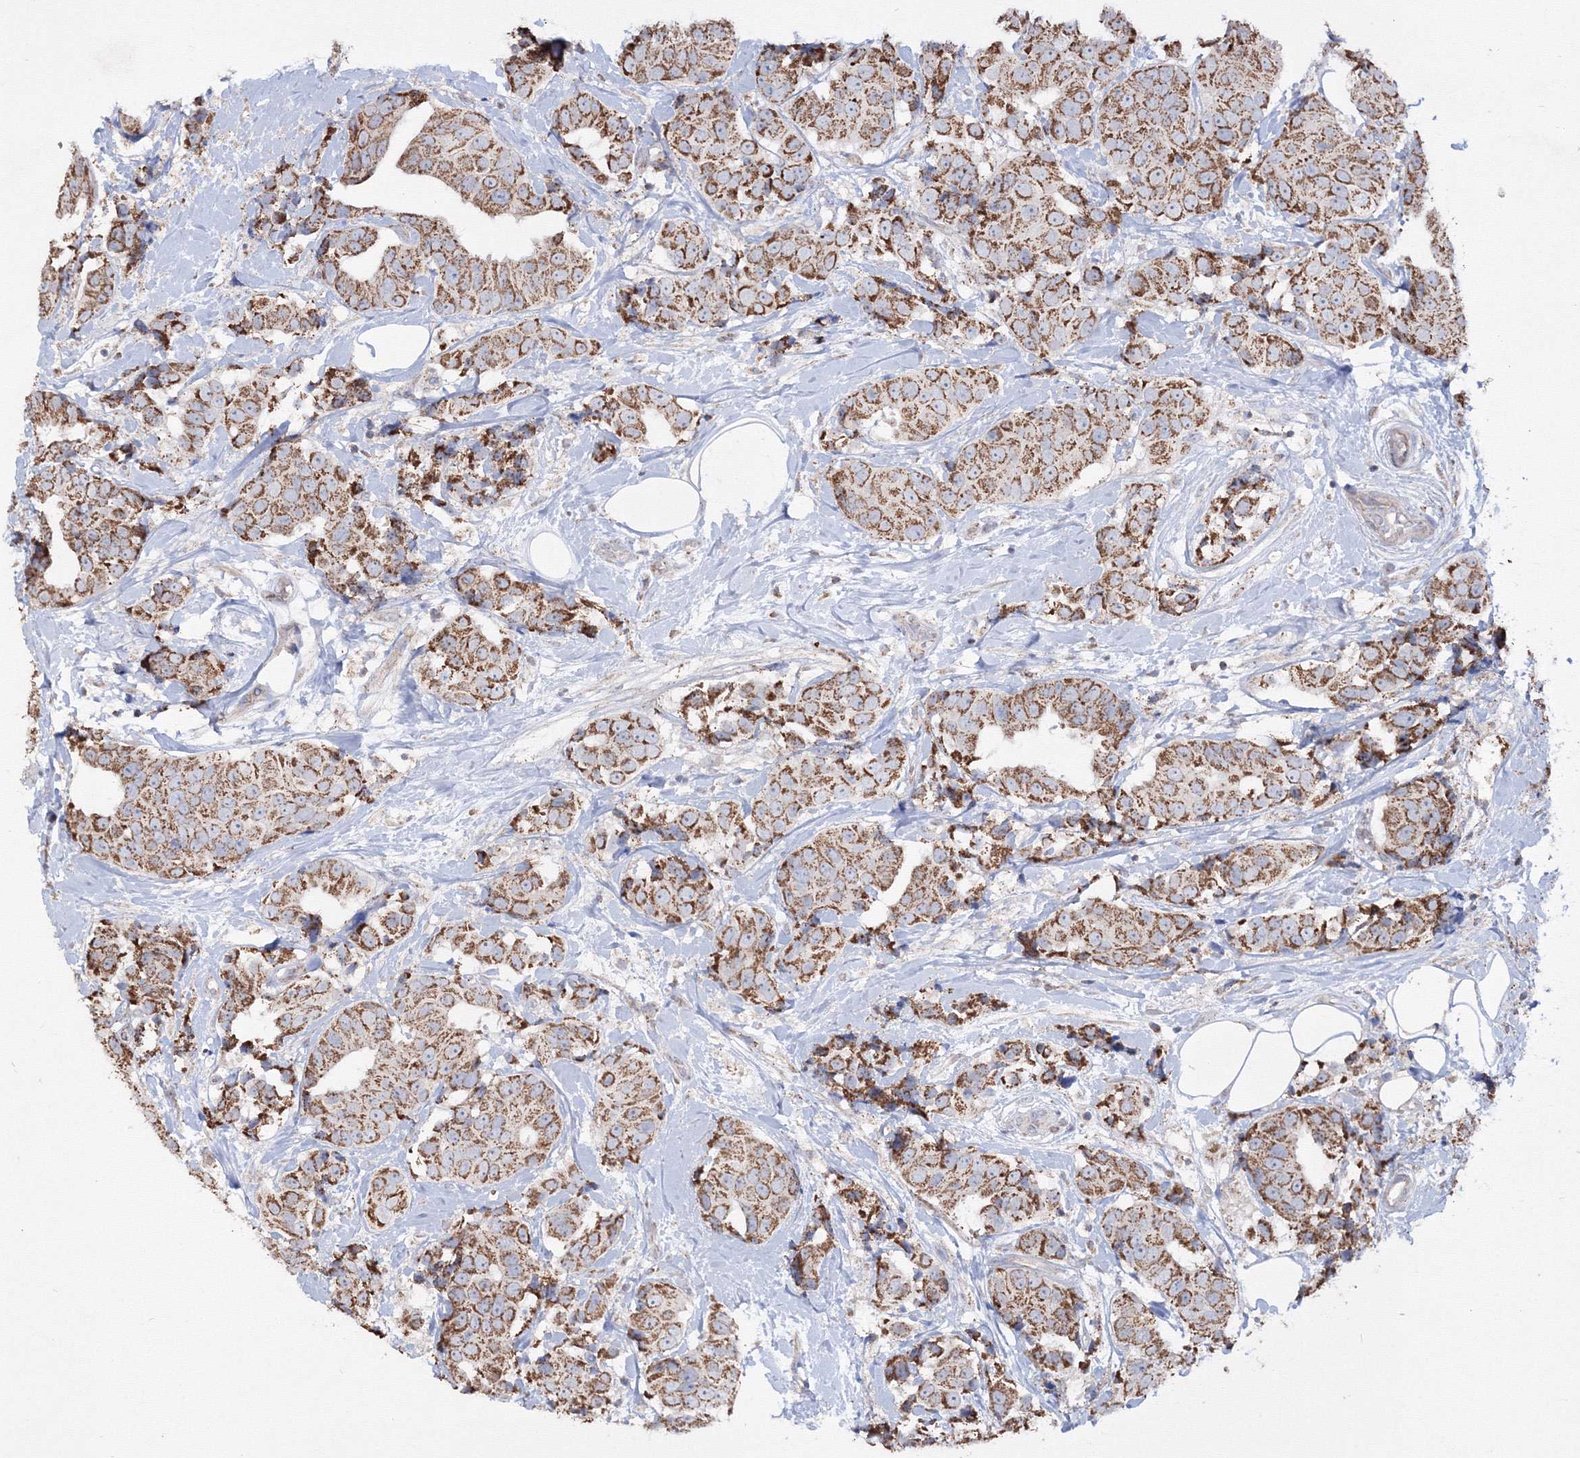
{"staining": {"intensity": "moderate", "quantity": ">75%", "location": "cytoplasmic/membranous"}, "tissue": "breast cancer", "cell_type": "Tumor cells", "image_type": "cancer", "snomed": [{"axis": "morphology", "description": "Normal tissue, NOS"}, {"axis": "morphology", "description": "Duct carcinoma"}, {"axis": "topography", "description": "Breast"}], "caption": "The image demonstrates a brown stain indicating the presence of a protein in the cytoplasmic/membranous of tumor cells in breast cancer (invasive ductal carcinoma).", "gene": "GRSF1", "patient": {"sex": "female", "age": 39}}